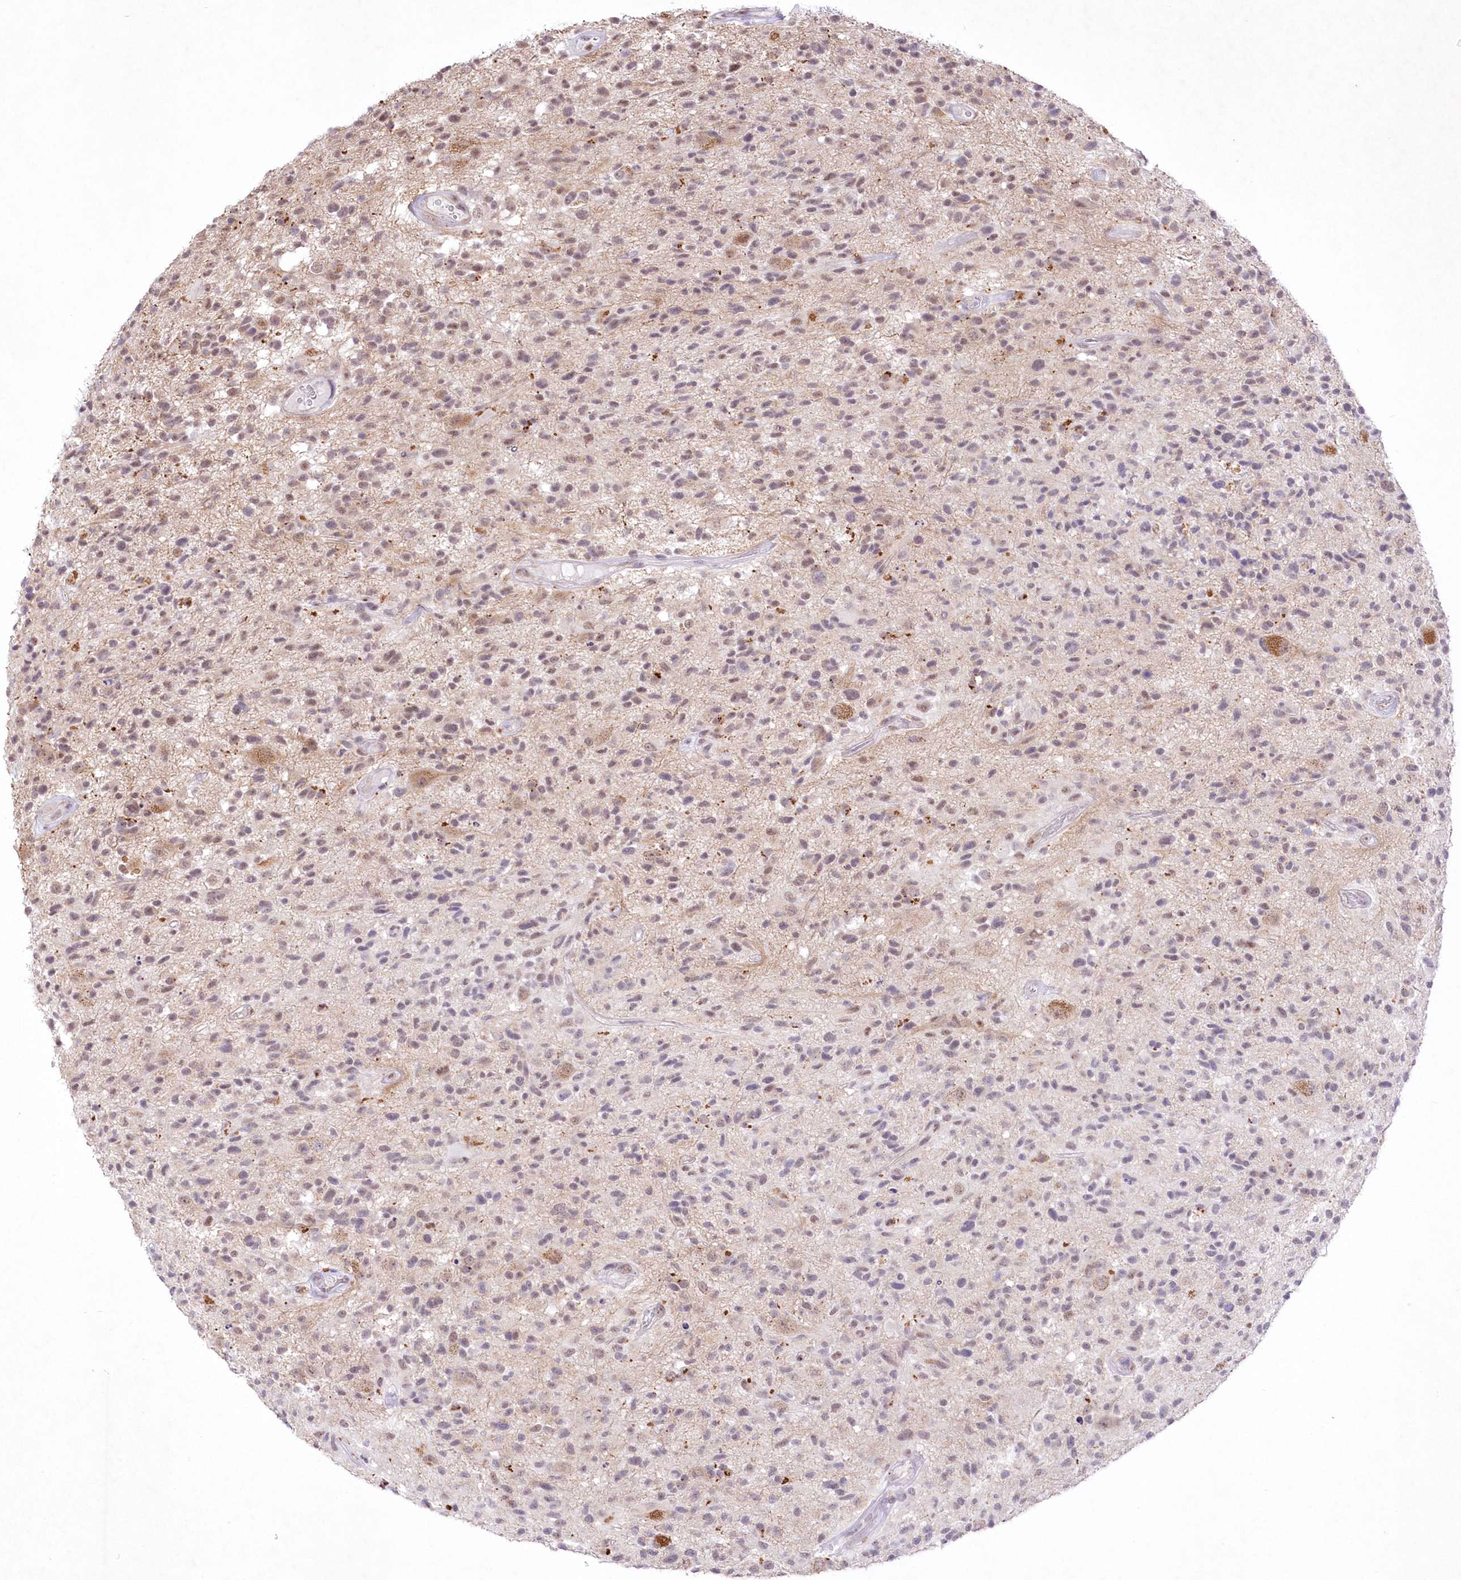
{"staining": {"intensity": "weak", "quantity": "25%-75%", "location": "nuclear"}, "tissue": "glioma", "cell_type": "Tumor cells", "image_type": "cancer", "snomed": [{"axis": "morphology", "description": "Glioma, malignant, High grade"}, {"axis": "morphology", "description": "Glioblastoma, NOS"}, {"axis": "topography", "description": "Brain"}], "caption": "Weak nuclear expression for a protein is present in approximately 25%-75% of tumor cells of glioma using IHC.", "gene": "RBM27", "patient": {"sex": "male", "age": 60}}